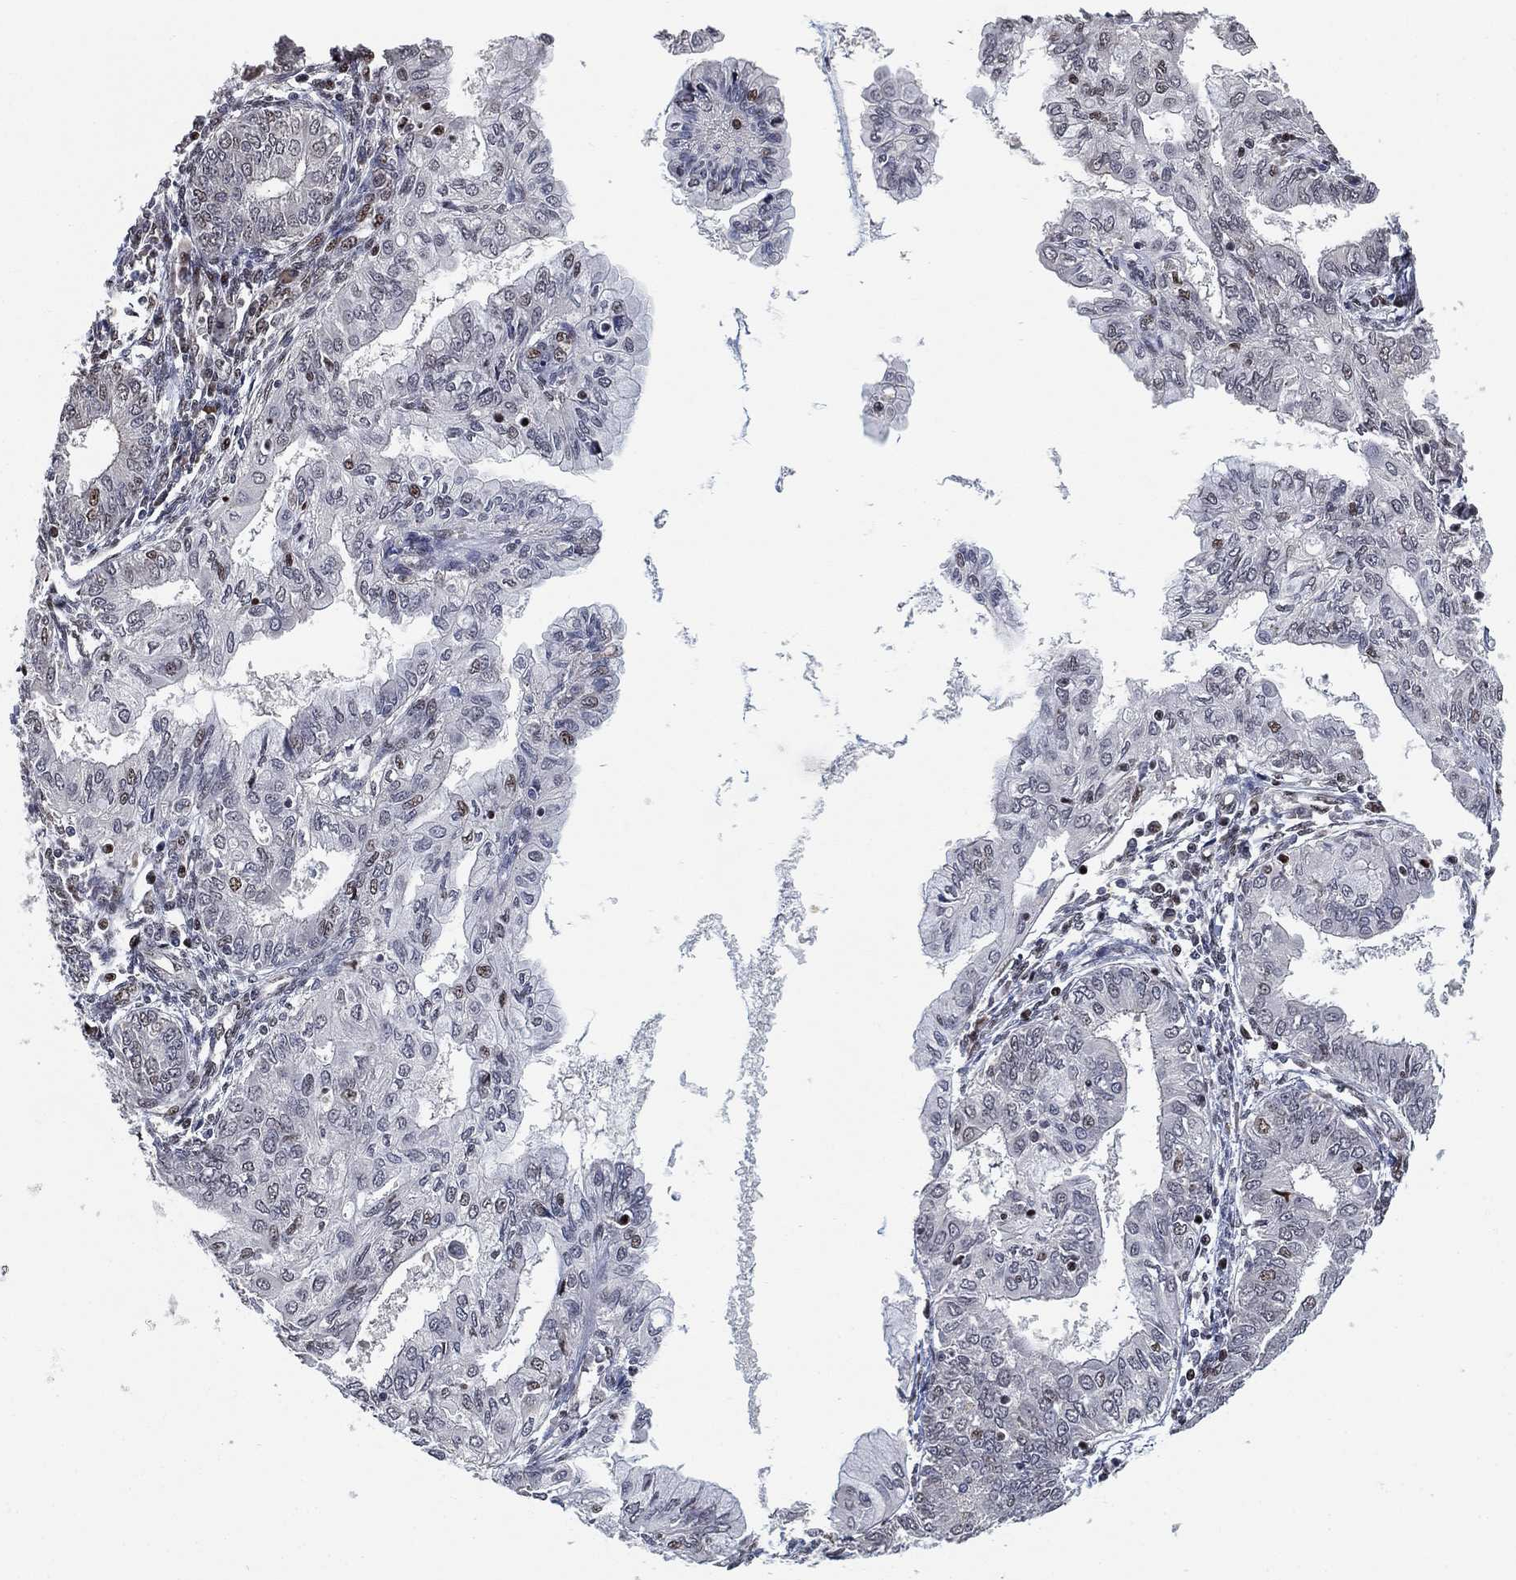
{"staining": {"intensity": "negative", "quantity": "none", "location": "none"}, "tissue": "endometrial cancer", "cell_type": "Tumor cells", "image_type": "cancer", "snomed": [{"axis": "morphology", "description": "Adenocarcinoma, NOS"}, {"axis": "topography", "description": "Endometrium"}], "caption": "The IHC micrograph has no significant expression in tumor cells of endometrial cancer (adenocarcinoma) tissue.", "gene": "ZSCAN30", "patient": {"sex": "female", "age": 68}}